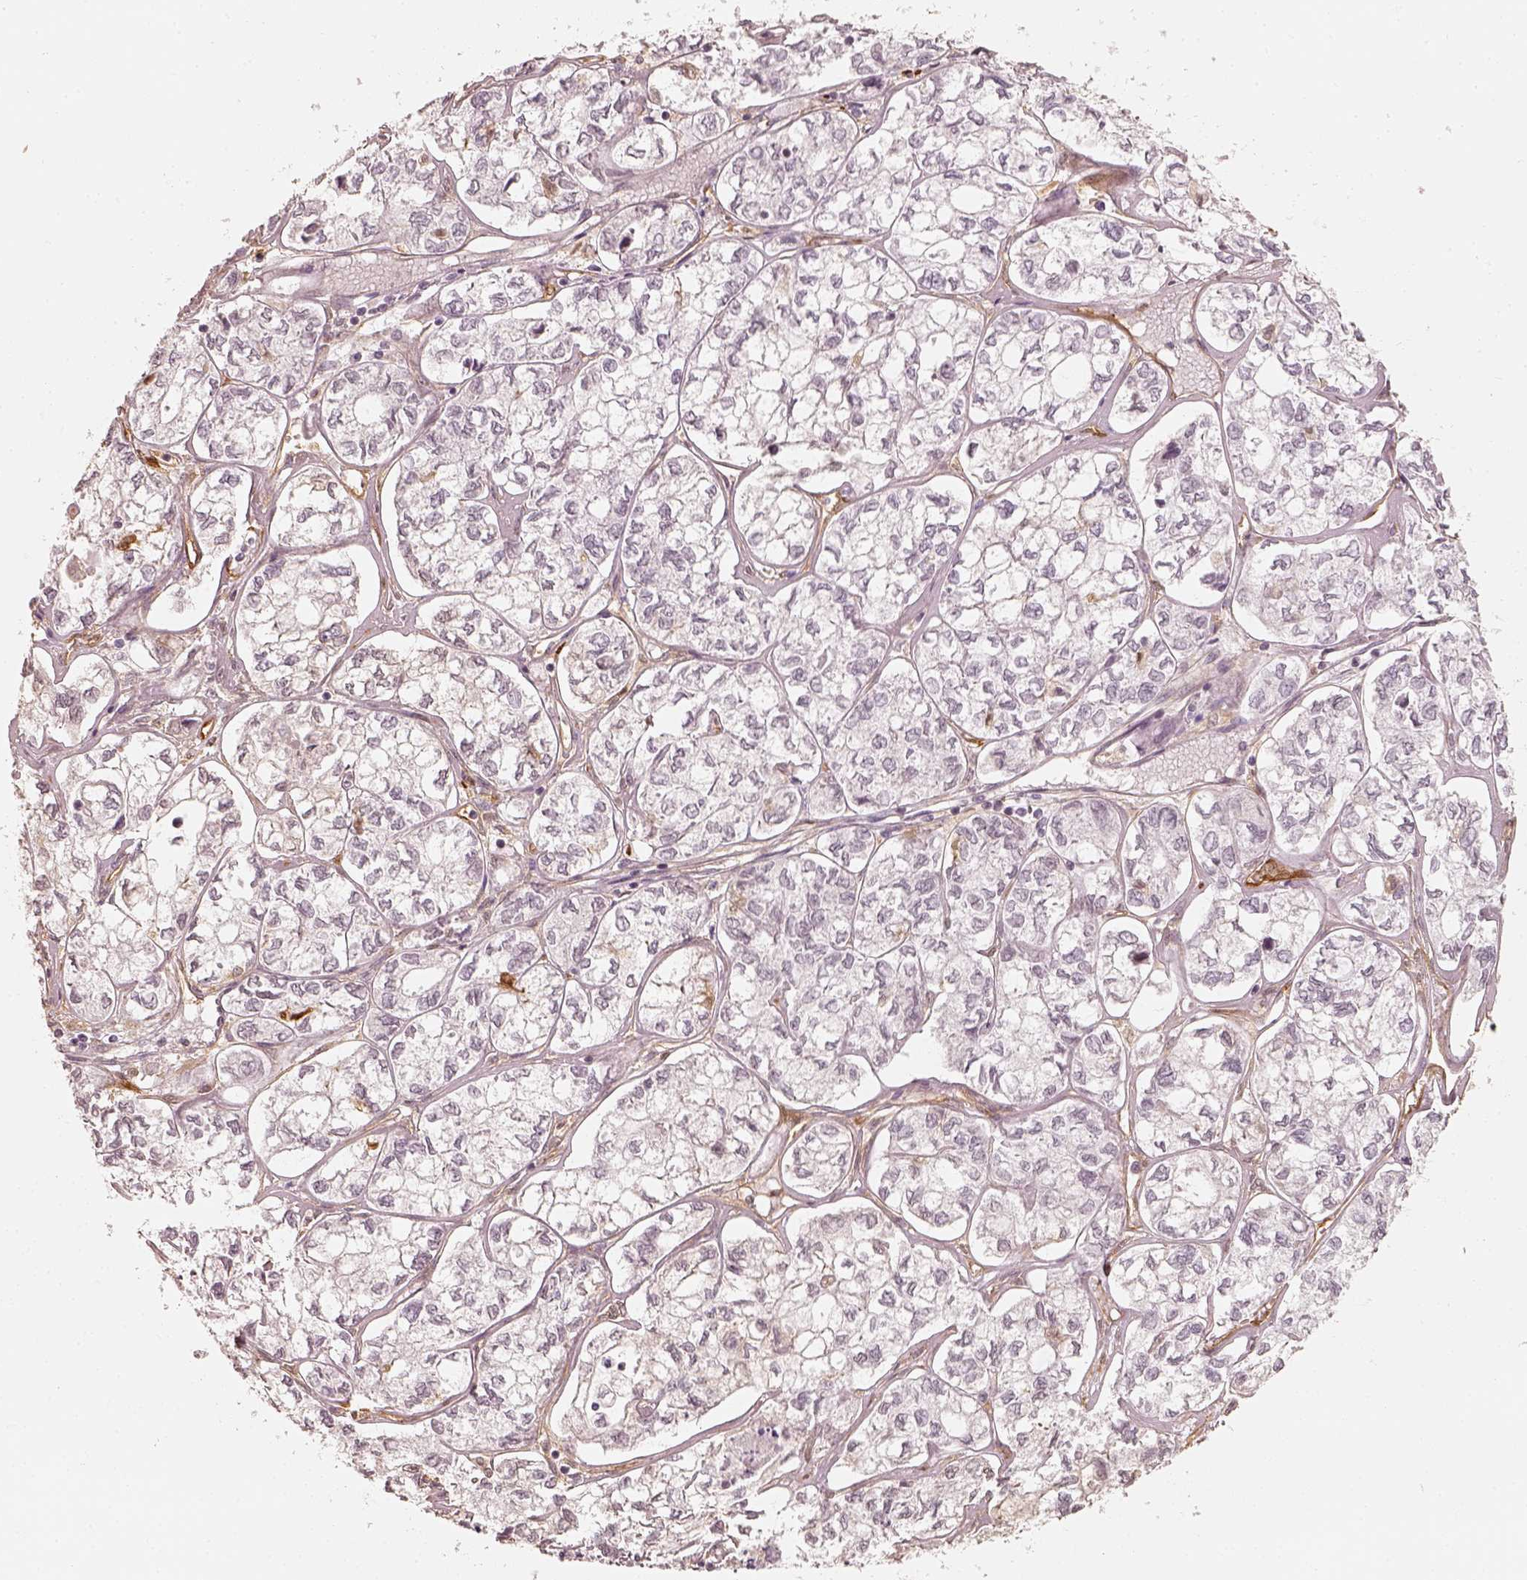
{"staining": {"intensity": "negative", "quantity": "none", "location": "none"}, "tissue": "ovarian cancer", "cell_type": "Tumor cells", "image_type": "cancer", "snomed": [{"axis": "morphology", "description": "Carcinoma, endometroid"}, {"axis": "topography", "description": "Ovary"}], "caption": "Tumor cells show no significant staining in ovarian endometroid carcinoma. (DAB (3,3'-diaminobenzidine) IHC, high magnification).", "gene": "FSCN1", "patient": {"sex": "female", "age": 64}}